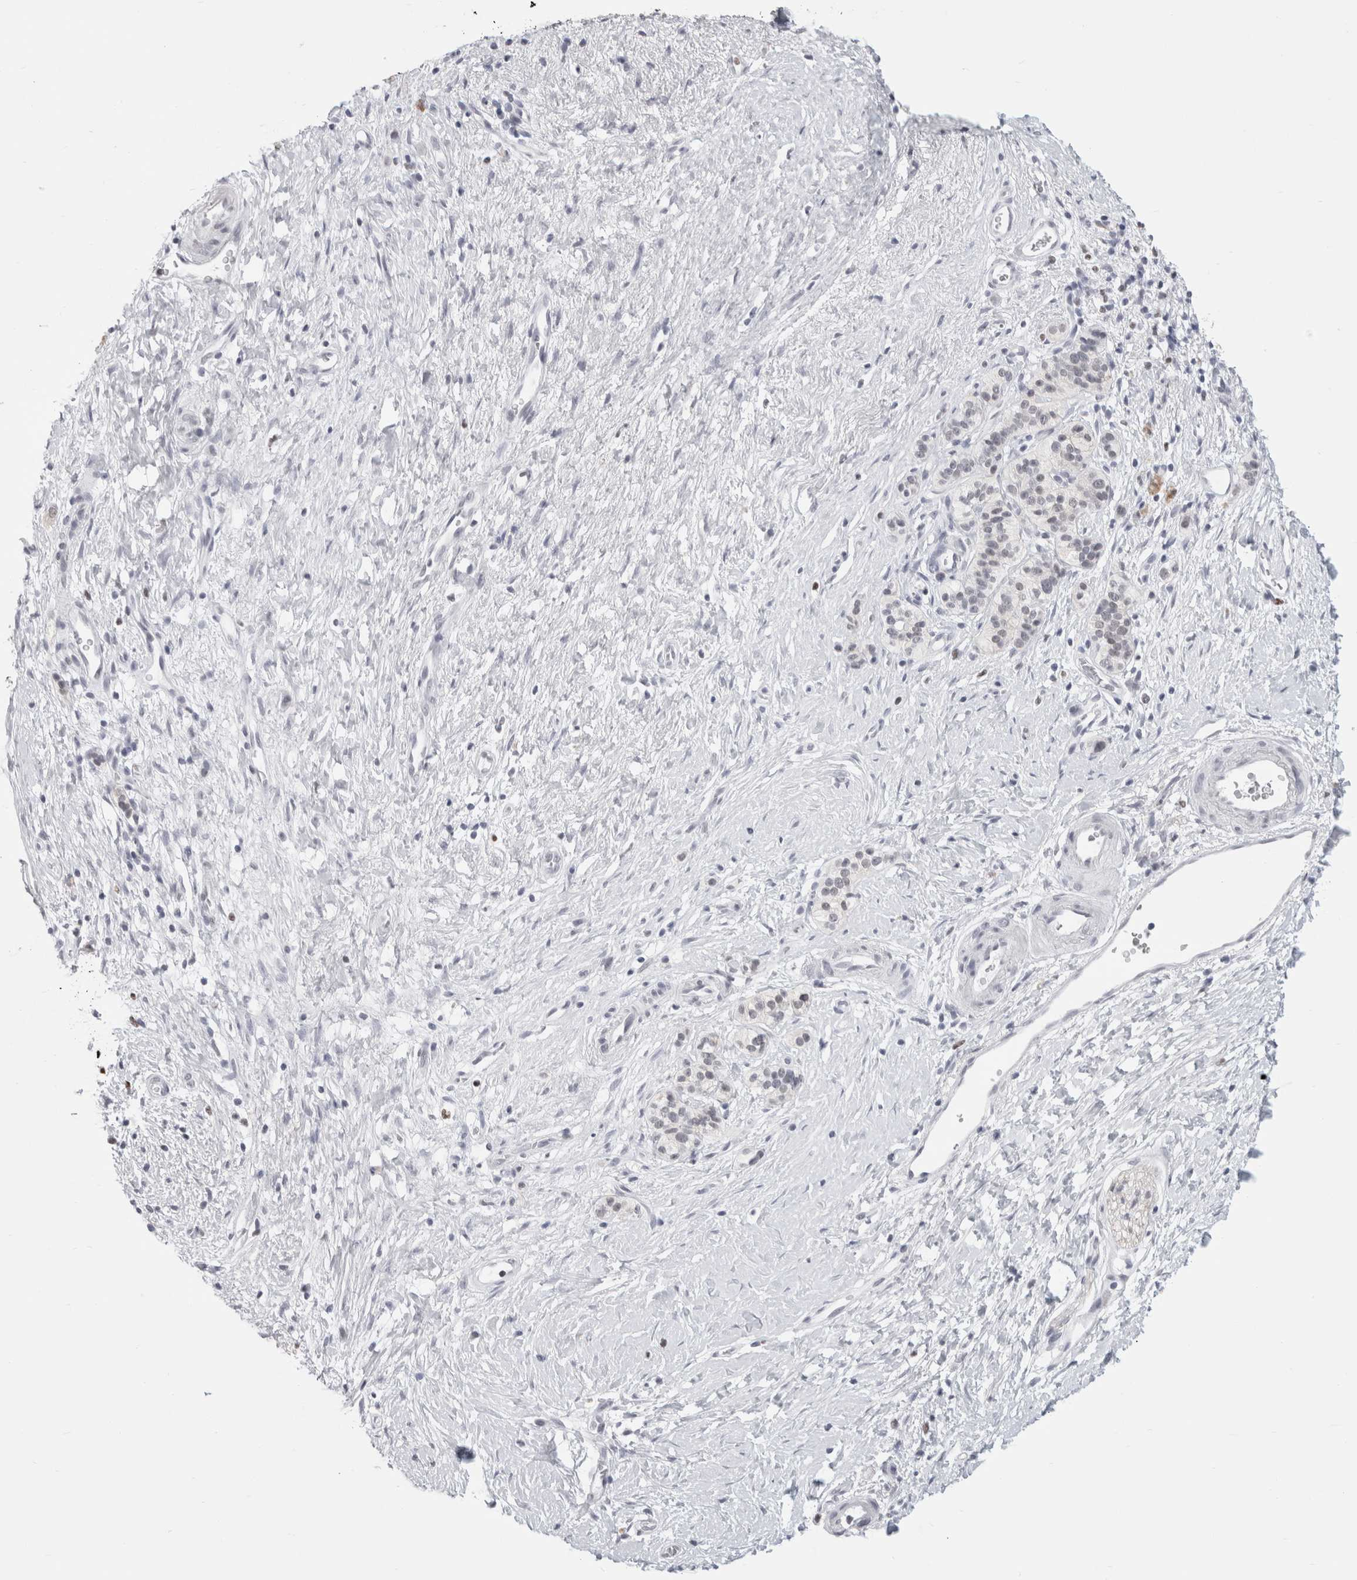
{"staining": {"intensity": "negative", "quantity": "none", "location": "none"}, "tissue": "pancreatic cancer", "cell_type": "Tumor cells", "image_type": "cancer", "snomed": [{"axis": "morphology", "description": "Adenocarcinoma, NOS"}, {"axis": "topography", "description": "Pancreas"}], "caption": "Tumor cells show no significant protein positivity in adenocarcinoma (pancreatic).", "gene": "SMARCC1", "patient": {"sex": "male", "age": 50}}